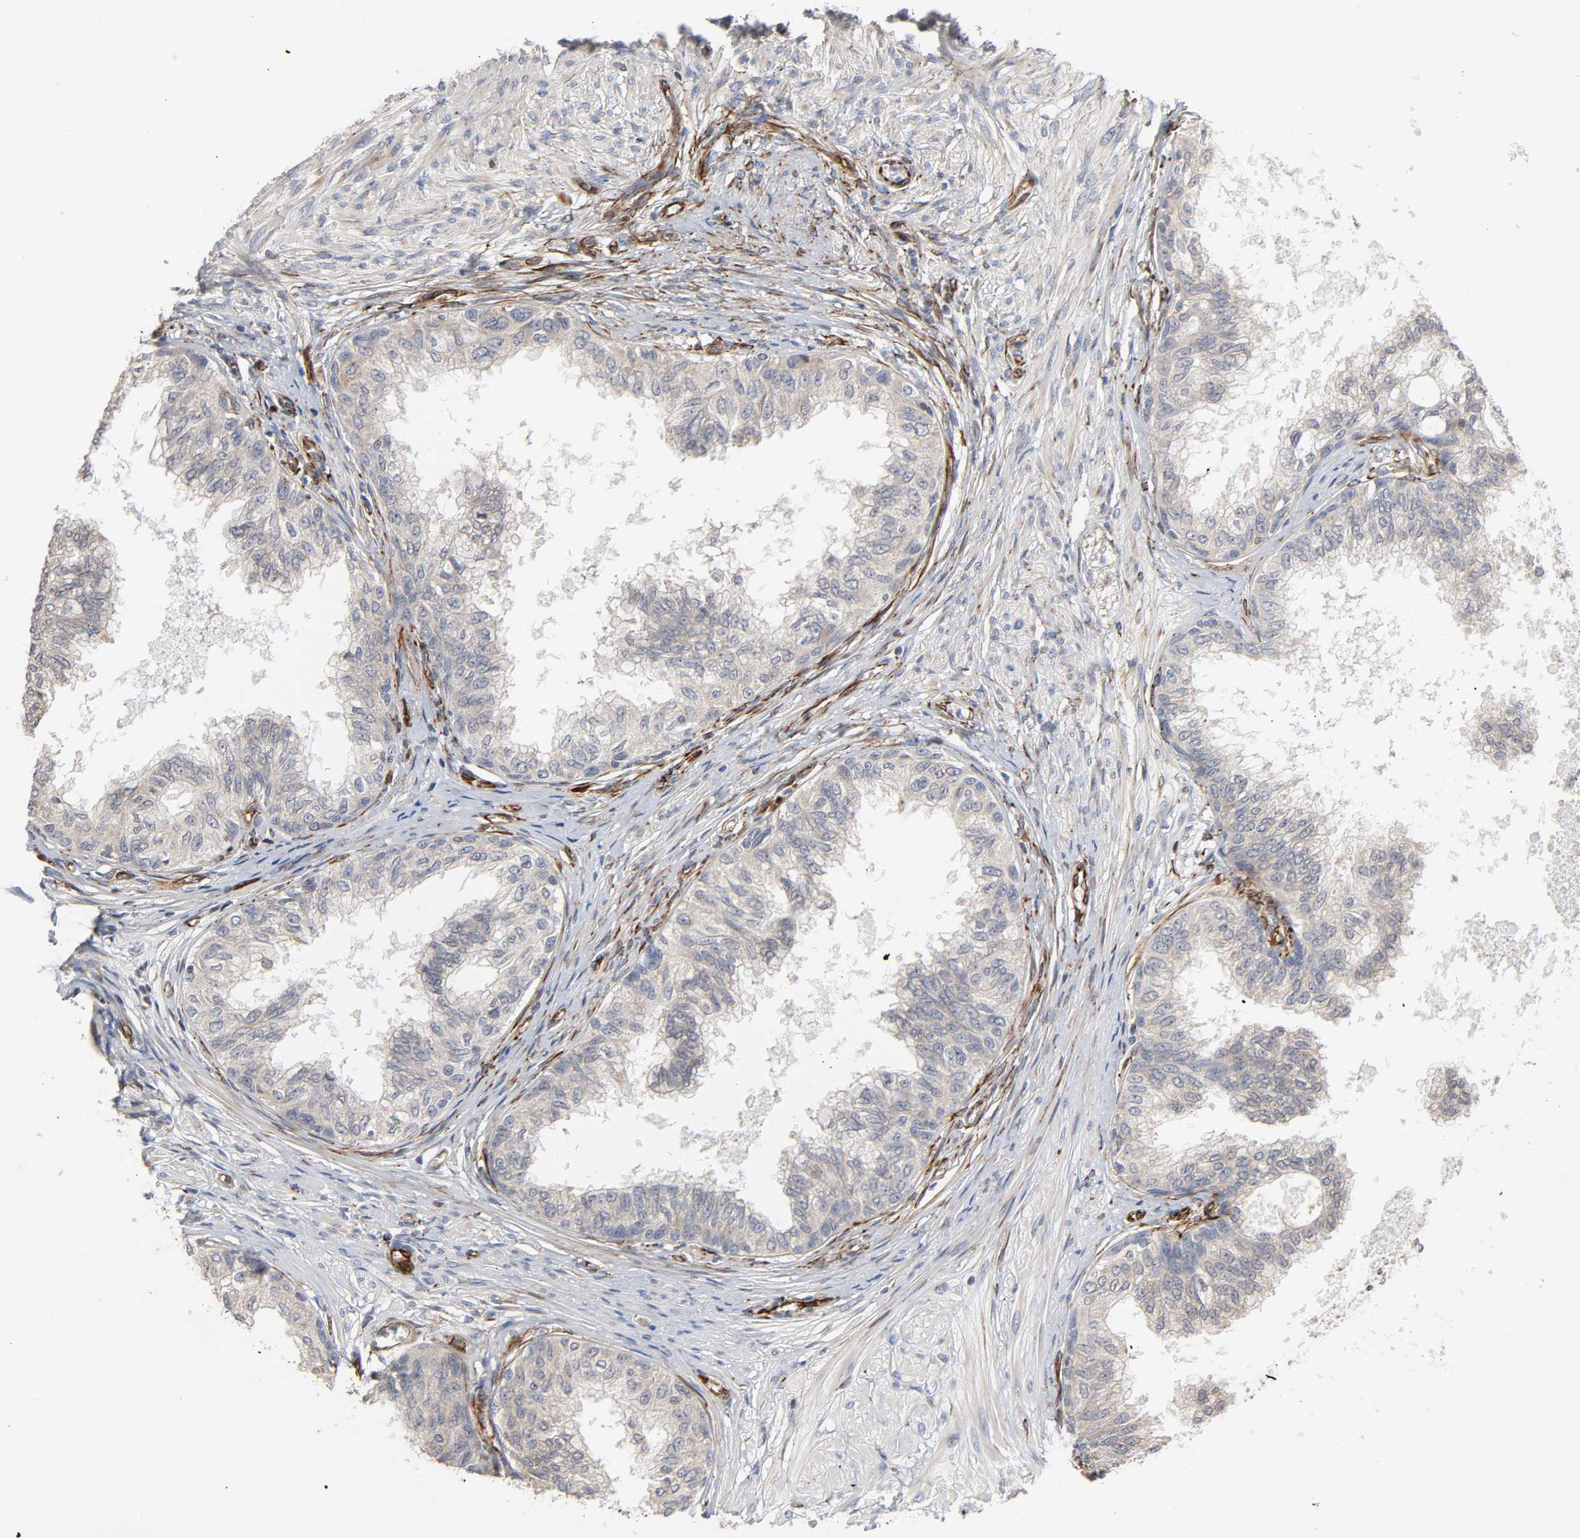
{"staining": {"intensity": "weak", "quantity": "25%-75%", "location": "cytoplasmic/membranous"}, "tissue": "prostate", "cell_type": "Glandular cells", "image_type": "normal", "snomed": [{"axis": "morphology", "description": "Normal tissue, NOS"}, {"axis": "topography", "description": "Prostate"}, {"axis": "topography", "description": "Seminal veicle"}], "caption": "Brown immunohistochemical staining in normal prostate displays weak cytoplasmic/membranous positivity in about 25%-75% of glandular cells.", "gene": "FAM118A", "patient": {"sex": "male", "age": 60}}